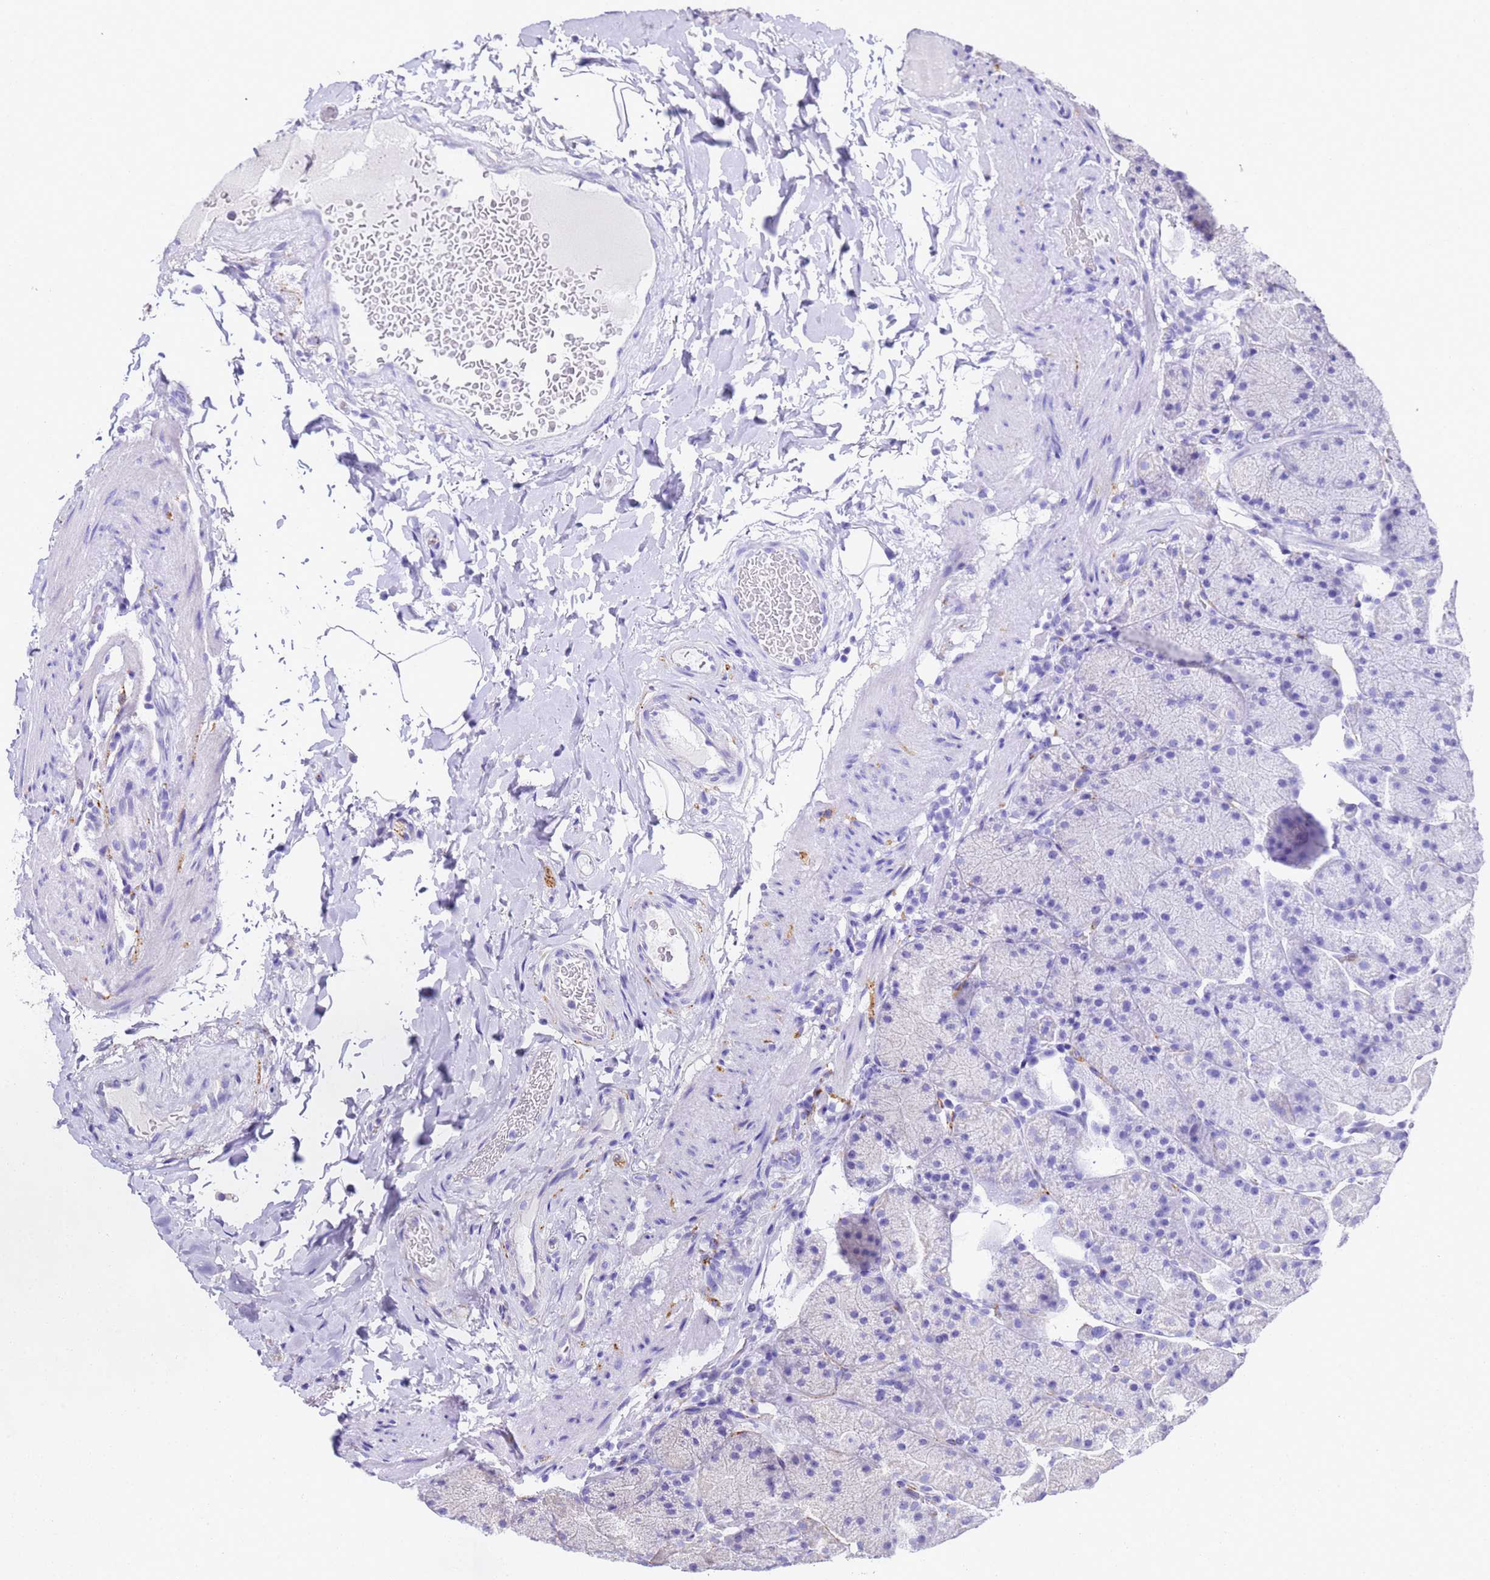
{"staining": {"intensity": "negative", "quantity": "none", "location": "none"}, "tissue": "stomach", "cell_type": "Glandular cells", "image_type": "normal", "snomed": [{"axis": "morphology", "description": "Normal tissue, NOS"}, {"axis": "topography", "description": "Stomach, upper"}, {"axis": "topography", "description": "Stomach, lower"}], "caption": "The histopathology image demonstrates no significant expression in glandular cells of stomach.", "gene": "FAM72A", "patient": {"sex": "male", "age": 67}}